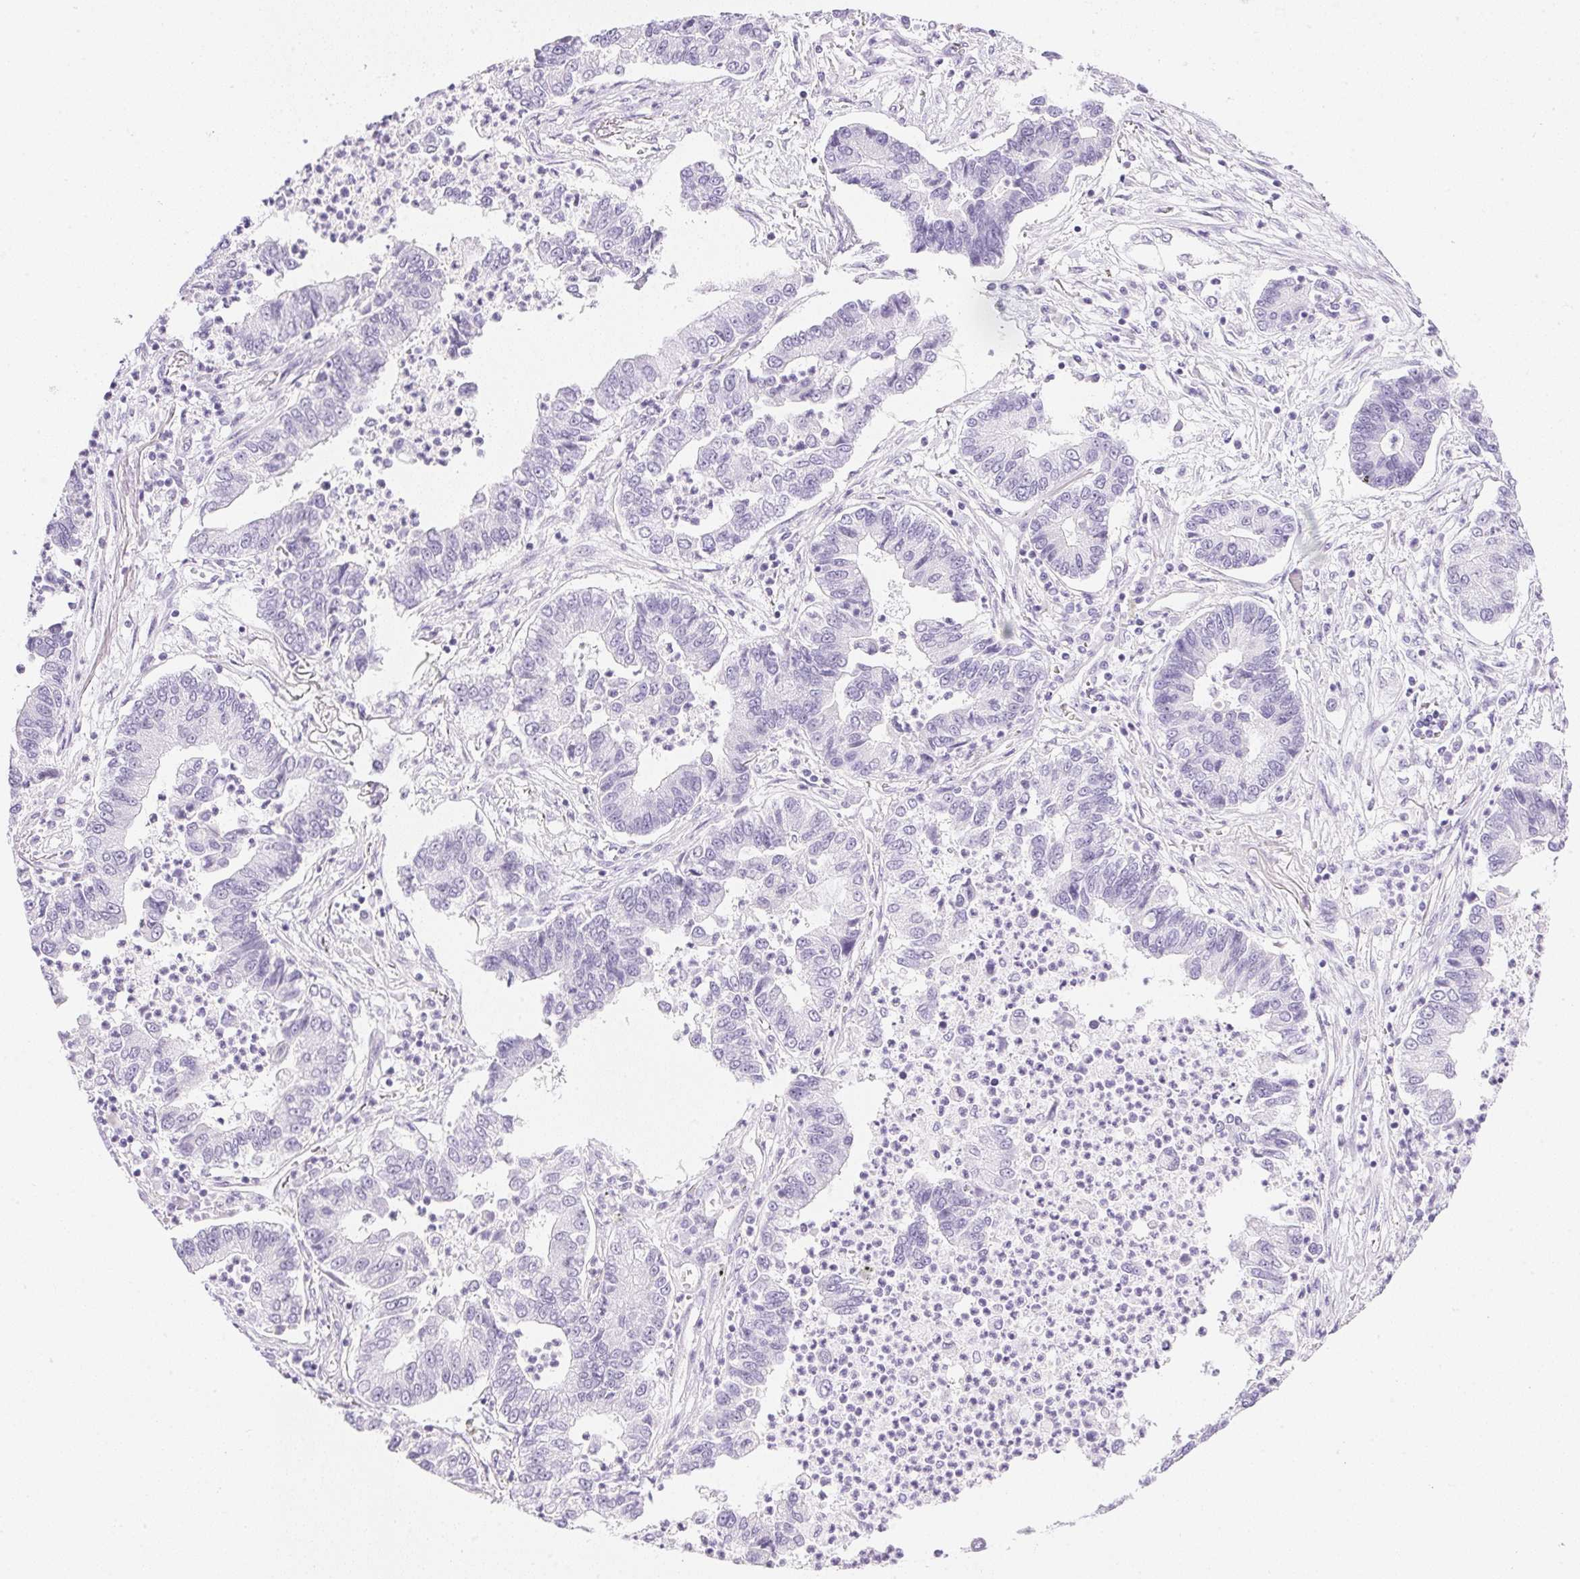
{"staining": {"intensity": "negative", "quantity": "none", "location": "none"}, "tissue": "lung cancer", "cell_type": "Tumor cells", "image_type": "cancer", "snomed": [{"axis": "morphology", "description": "Adenocarcinoma, NOS"}, {"axis": "topography", "description": "Lung"}], "caption": "Image shows no significant protein expression in tumor cells of lung cancer. (DAB immunohistochemistry (IHC) visualized using brightfield microscopy, high magnification).", "gene": "CPB1", "patient": {"sex": "female", "age": 57}}